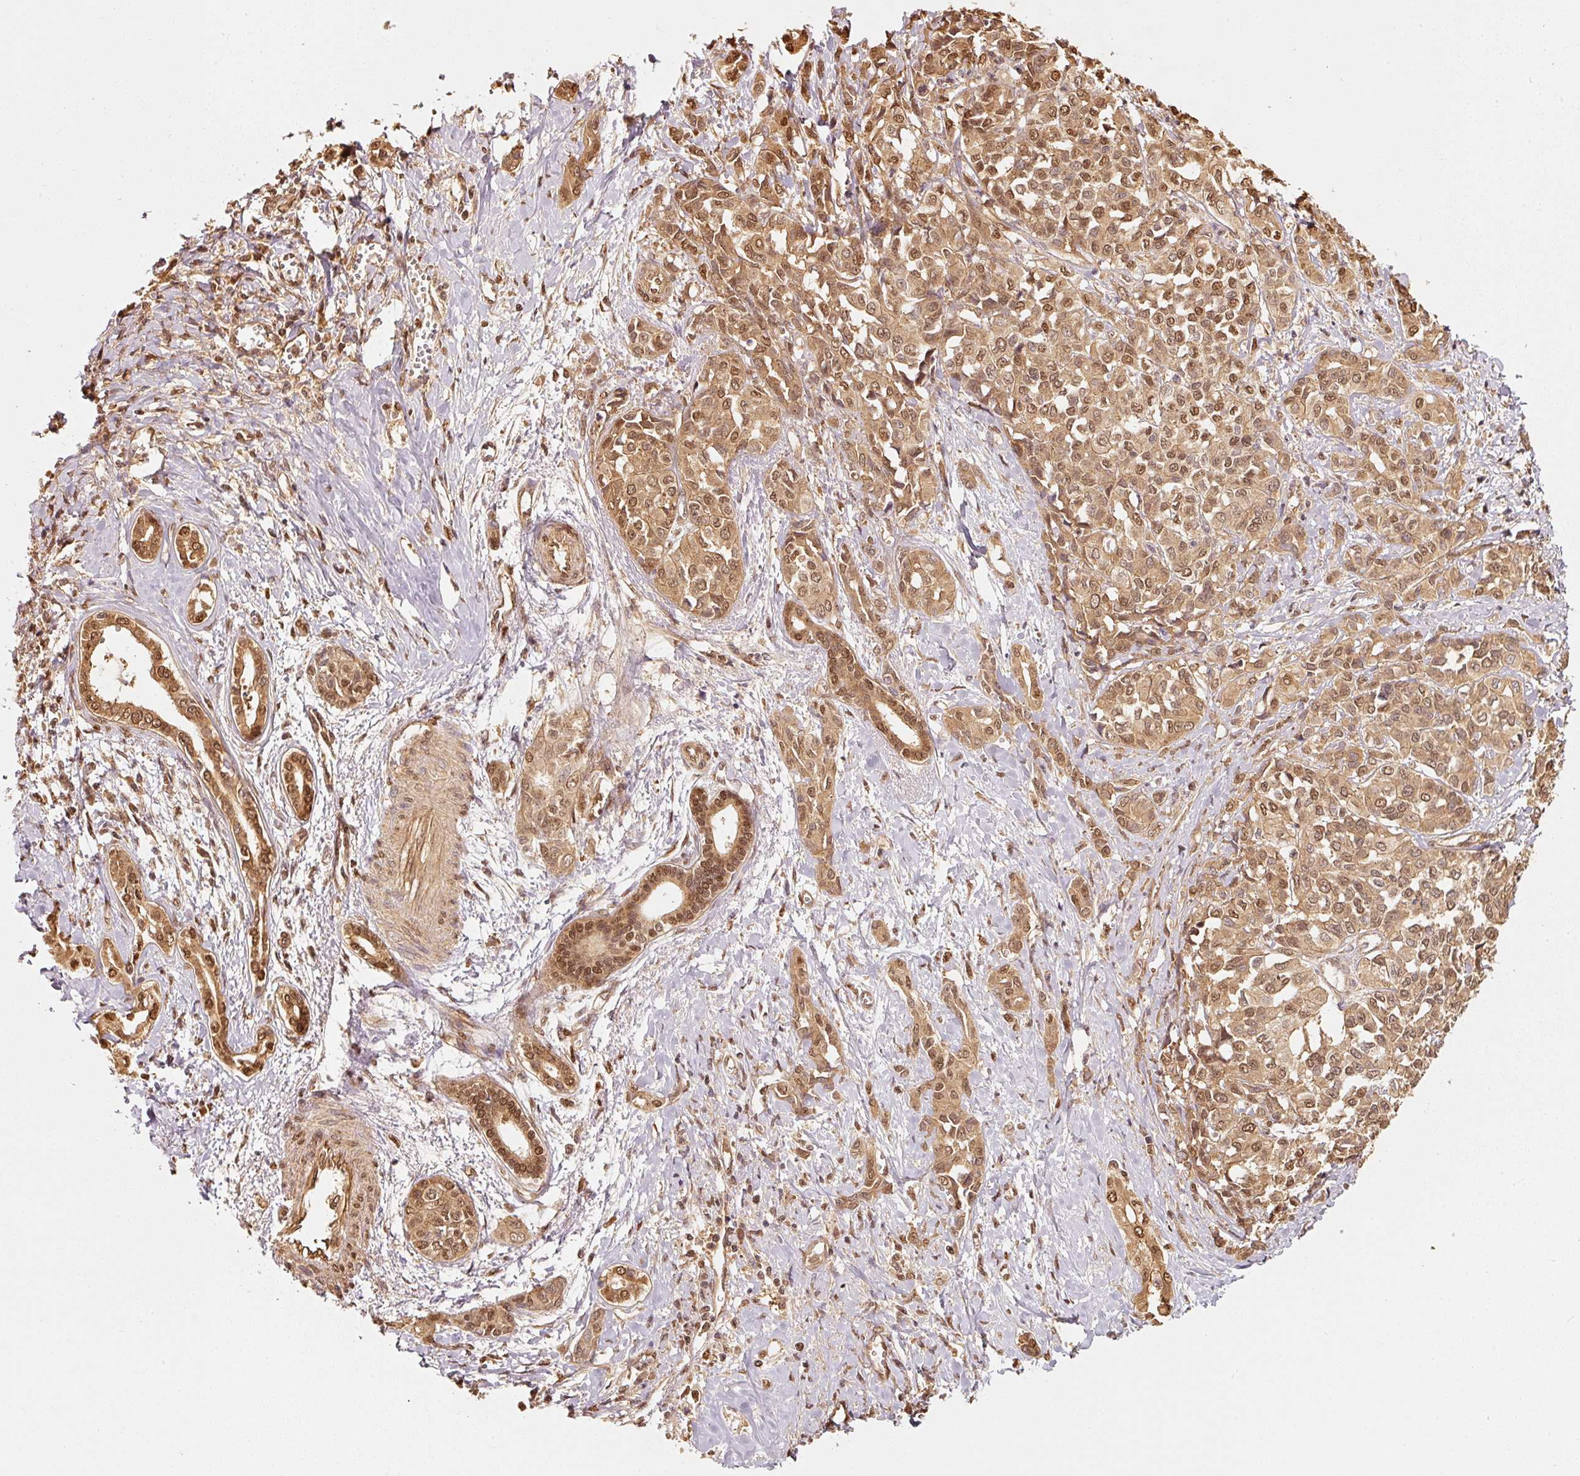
{"staining": {"intensity": "moderate", "quantity": ">75%", "location": "cytoplasmic/membranous,nuclear"}, "tissue": "liver cancer", "cell_type": "Tumor cells", "image_type": "cancer", "snomed": [{"axis": "morphology", "description": "Cholangiocarcinoma"}, {"axis": "topography", "description": "Liver"}], "caption": "Moderate cytoplasmic/membranous and nuclear expression for a protein is appreciated in approximately >75% of tumor cells of liver cholangiocarcinoma using immunohistochemistry.", "gene": "STAU1", "patient": {"sex": "female", "age": 77}}